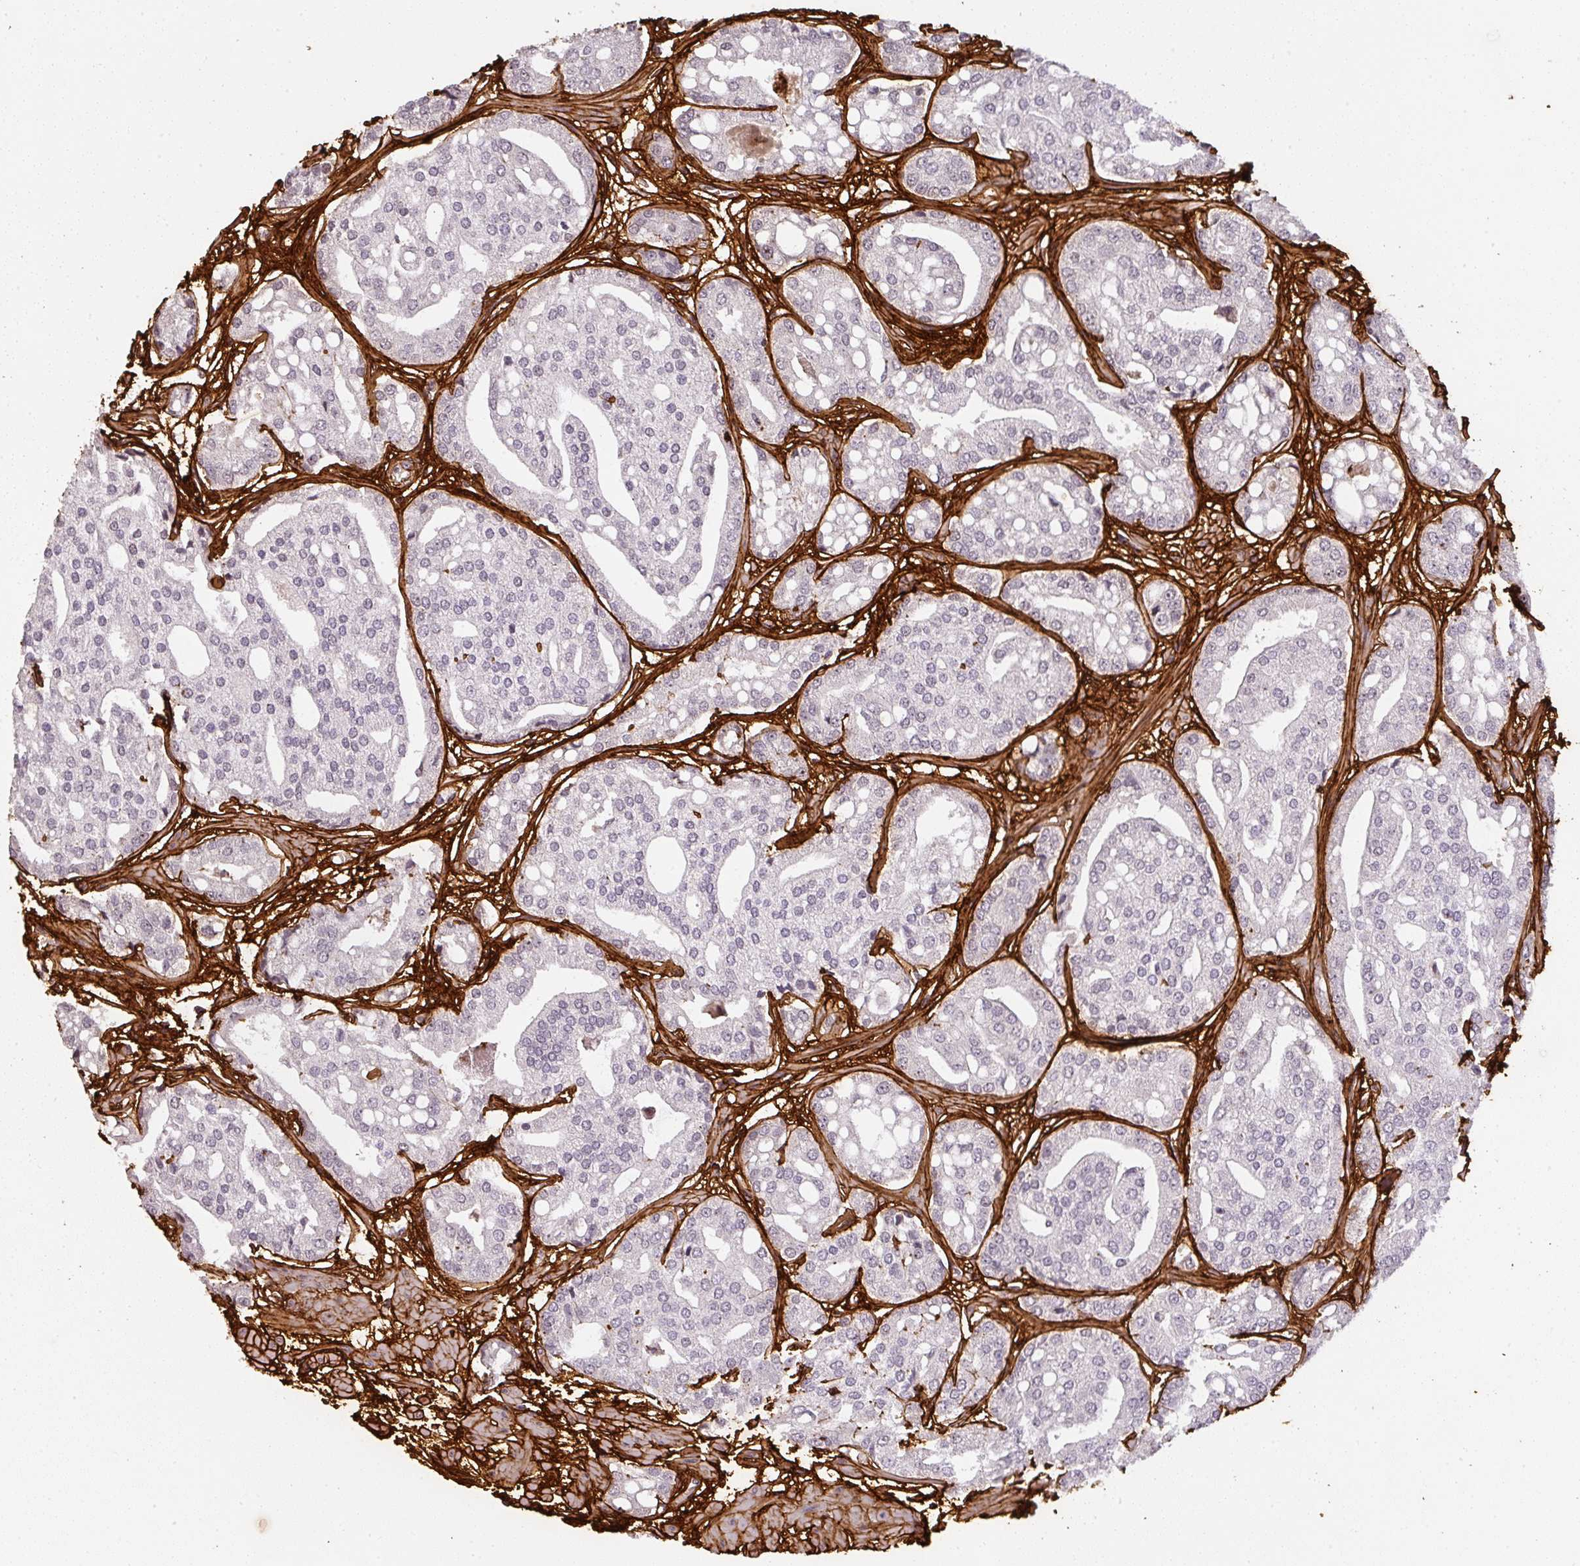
{"staining": {"intensity": "negative", "quantity": "none", "location": "none"}, "tissue": "renal cancer", "cell_type": "Tumor cells", "image_type": "cancer", "snomed": [{"axis": "morphology", "description": "Adenocarcinoma, NOS"}, {"axis": "topography", "description": "Urinary bladder"}], "caption": "IHC of adenocarcinoma (renal) reveals no expression in tumor cells.", "gene": "COL3A1", "patient": {"sex": "male", "age": 61}}